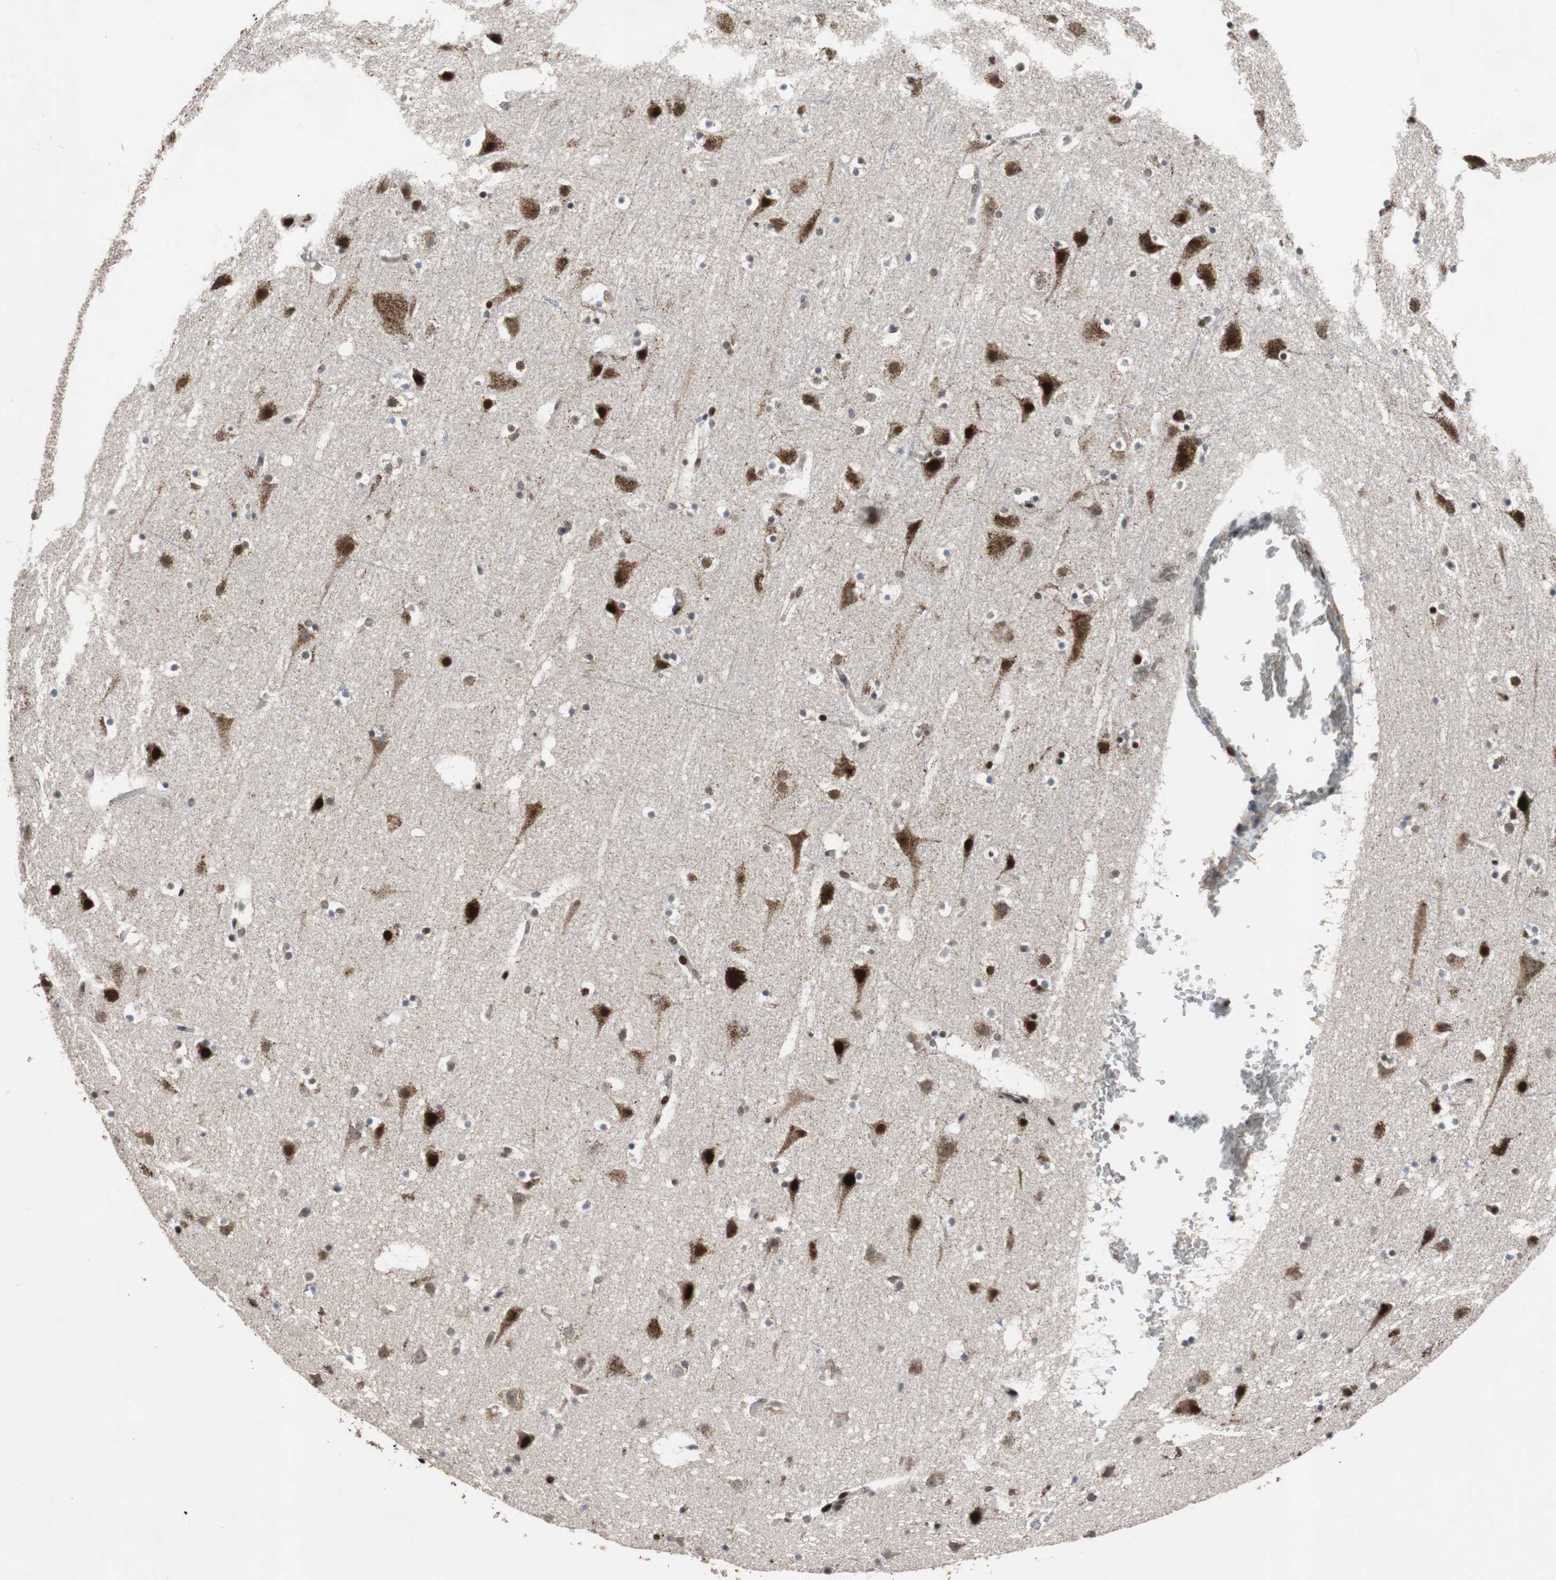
{"staining": {"intensity": "strong", "quantity": "25%-75%", "location": "nuclear"}, "tissue": "cerebral cortex", "cell_type": "Endothelial cells", "image_type": "normal", "snomed": [{"axis": "morphology", "description": "Normal tissue, NOS"}, {"axis": "topography", "description": "Cerebral cortex"}], "caption": "Protein expression analysis of unremarkable human cerebral cortex reveals strong nuclear staining in about 25%-75% of endothelial cells.", "gene": "NBL1", "patient": {"sex": "male", "age": 45}}